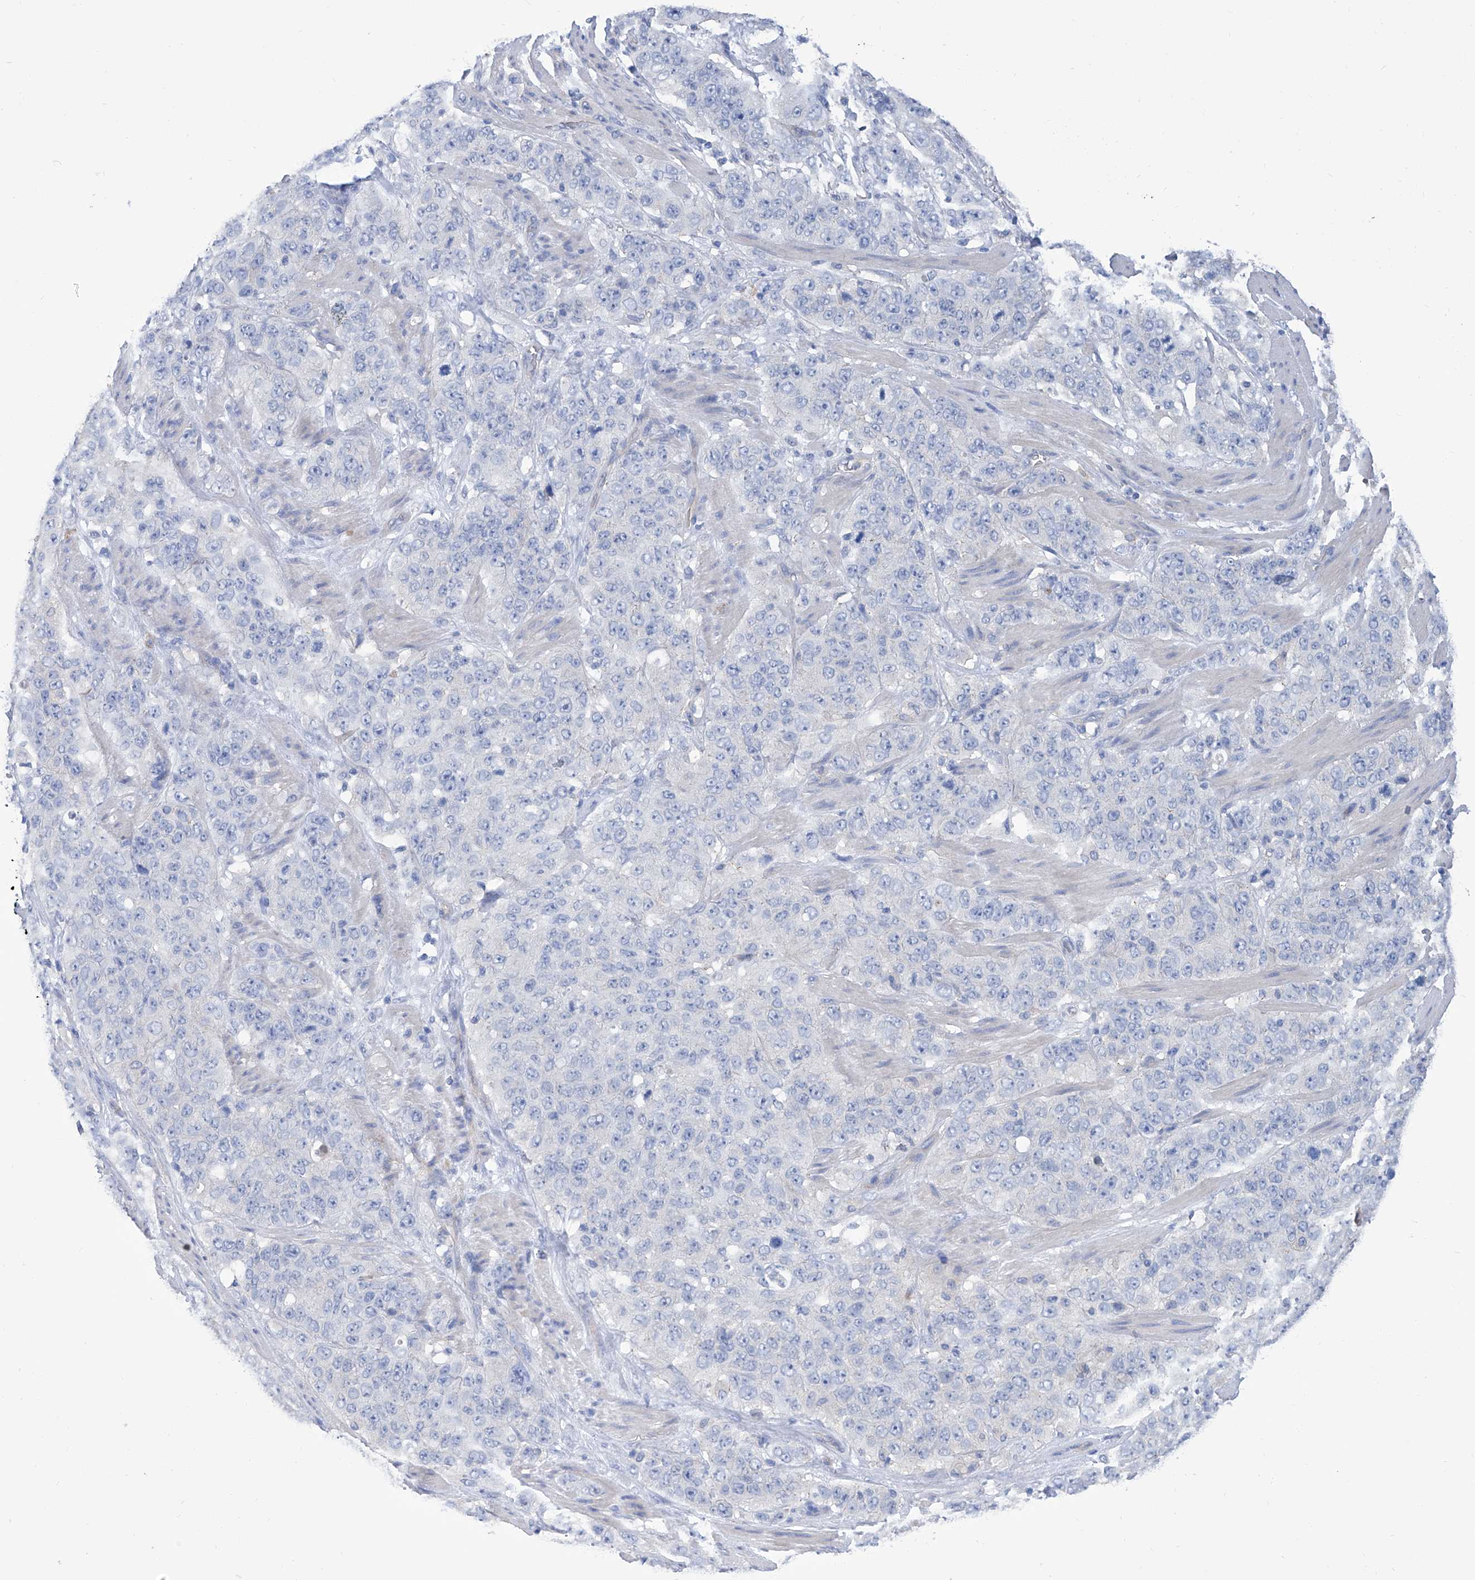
{"staining": {"intensity": "negative", "quantity": "none", "location": "none"}, "tissue": "stomach cancer", "cell_type": "Tumor cells", "image_type": "cancer", "snomed": [{"axis": "morphology", "description": "Adenocarcinoma, NOS"}, {"axis": "topography", "description": "Stomach"}], "caption": "Tumor cells are negative for brown protein staining in stomach cancer.", "gene": "SMS", "patient": {"sex": "male", "age": 48}}